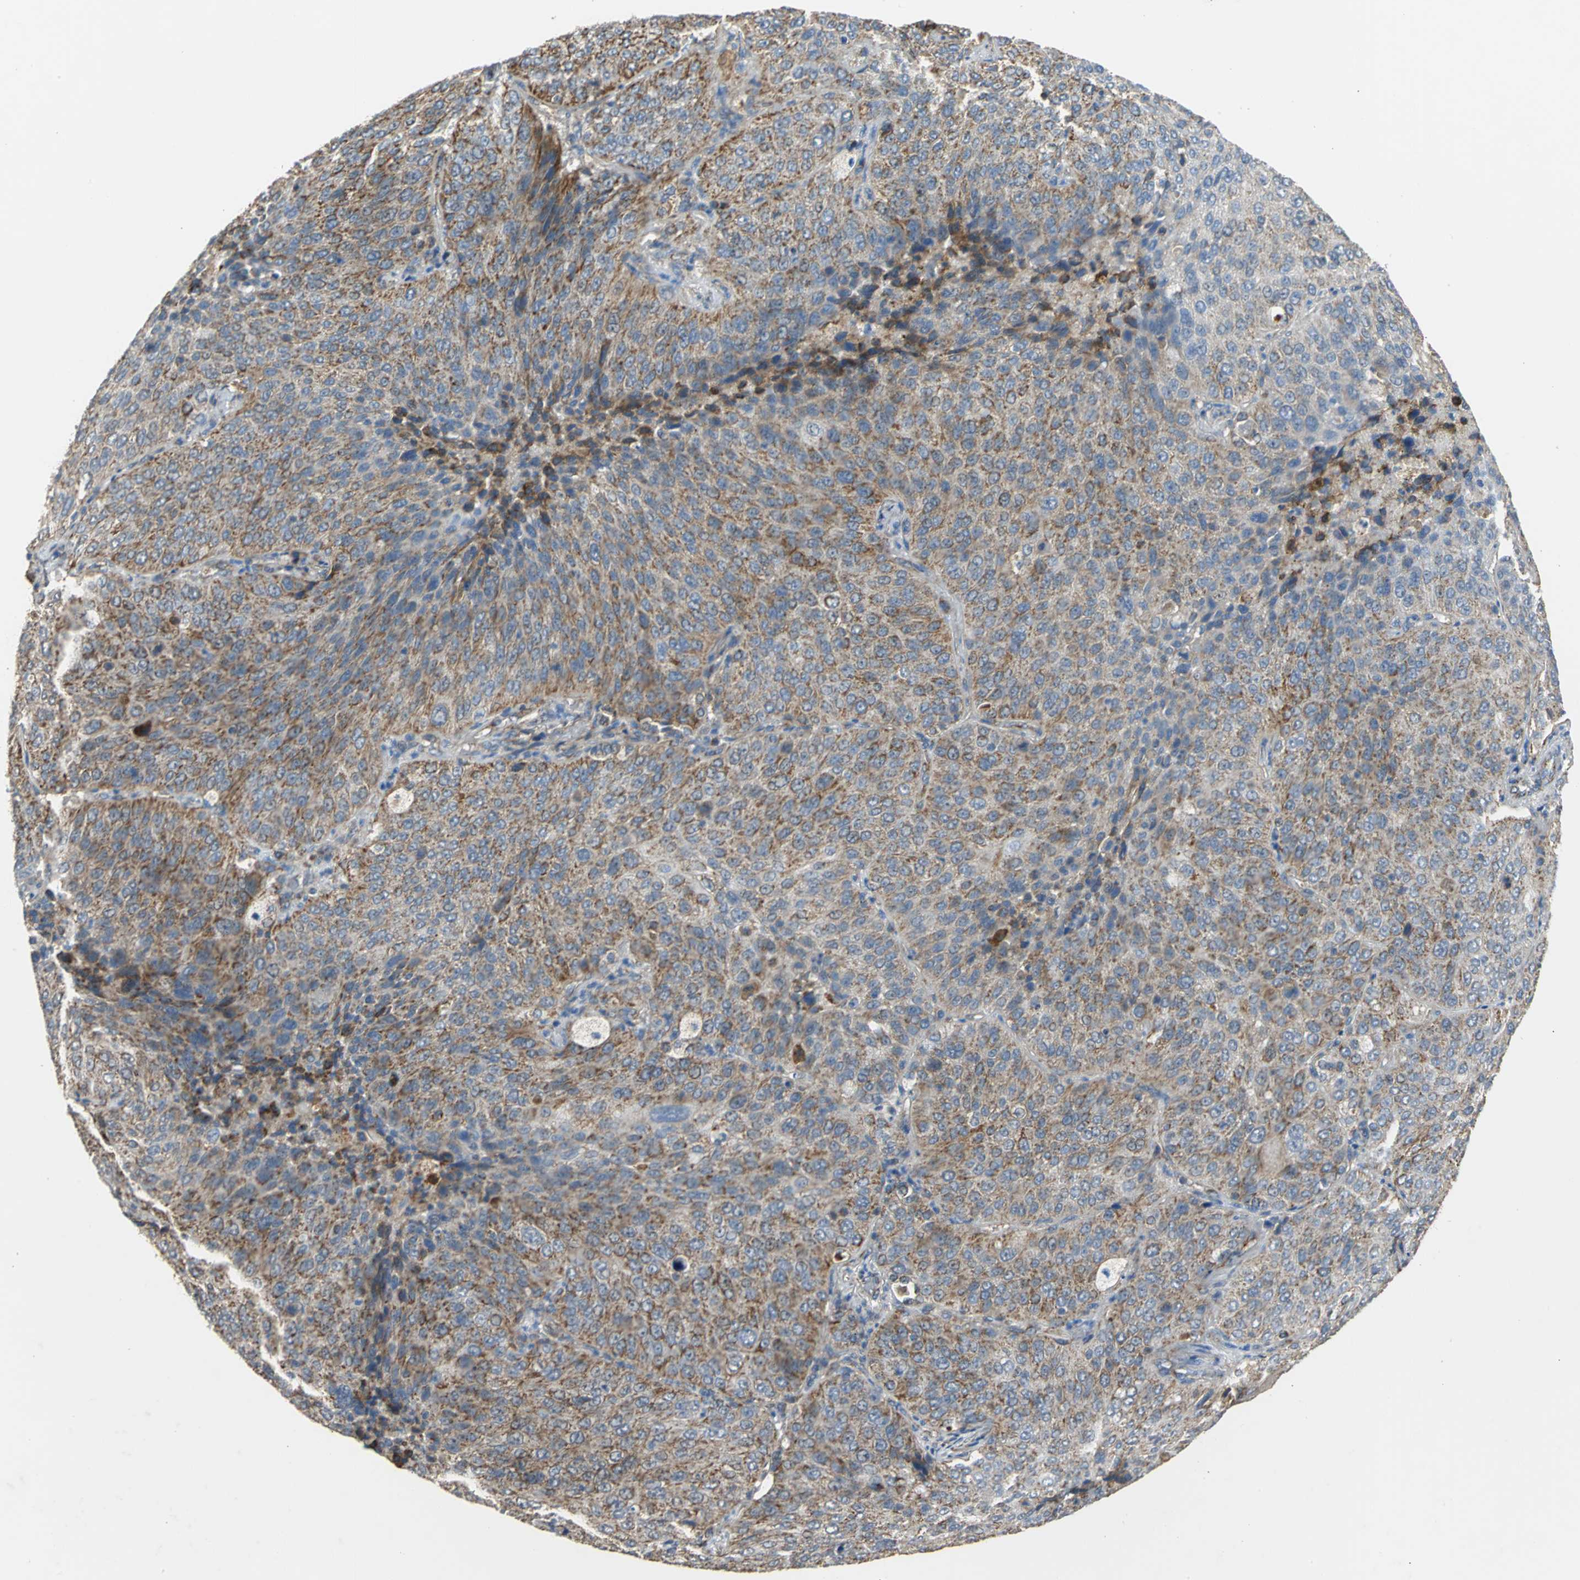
{"staining": {"intensity": "moderate", "quantity": ">75%", "location": "cytoplasmic/membranous"}, "tissue": "lung cancer", "cell_type": "Tumor cells", "image_type": "cancer", "snomed": [{"axis": "morphology", "description": "Squamous cell carcinoma, NOS"}, {"axis": "topography", "description": "Lung"}], "caption": "Human lung squamous cell carcinoma stained with a protein marker displays moderate staining in tumor cells.", "gene": "NDUFB5", "patient": {"sex": "male", "age": 54}}